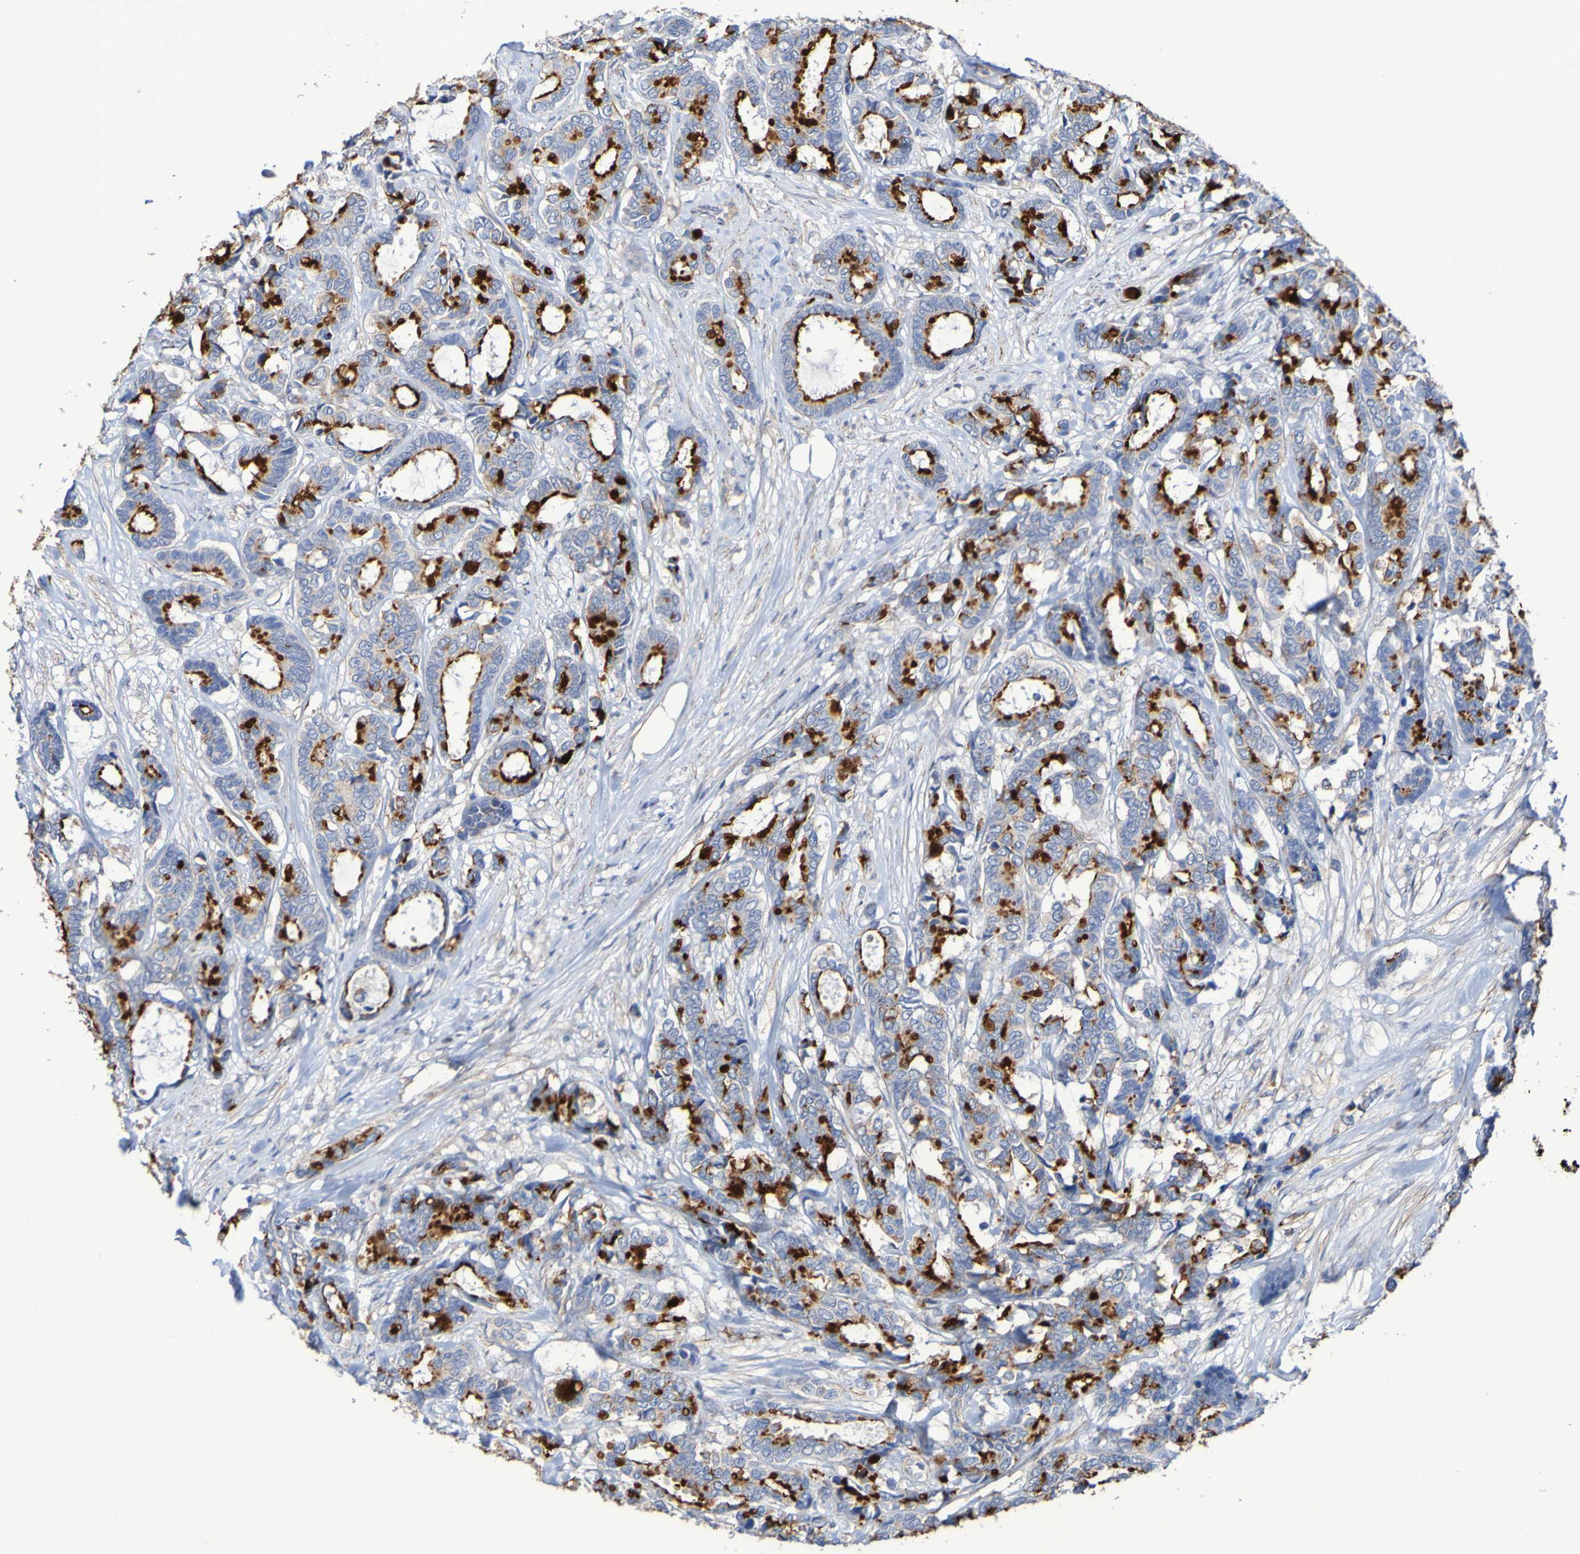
{"staining": {"intensity": "strong", "quantity": "25%-75%", "location": "cytoplasmic/membranous"}, "tissue": "breast cancer", "cell_type": "Tumor cells", "image_type": "cancer", "snomed": [{"axis": "morphology", "description": "Duct carcinoma"}, {"axis": "topography", "description": "Breast"}], "caption": "High-power microscopy captured an IHC micrograph of breast cancer (intraductal carcinoma), revealing strong cytoplasmic/membranous staining in approximately 25%-75% of tumor cells.", "gene": "SRPRB", "patient": {"sex": "female", "age": 87}}